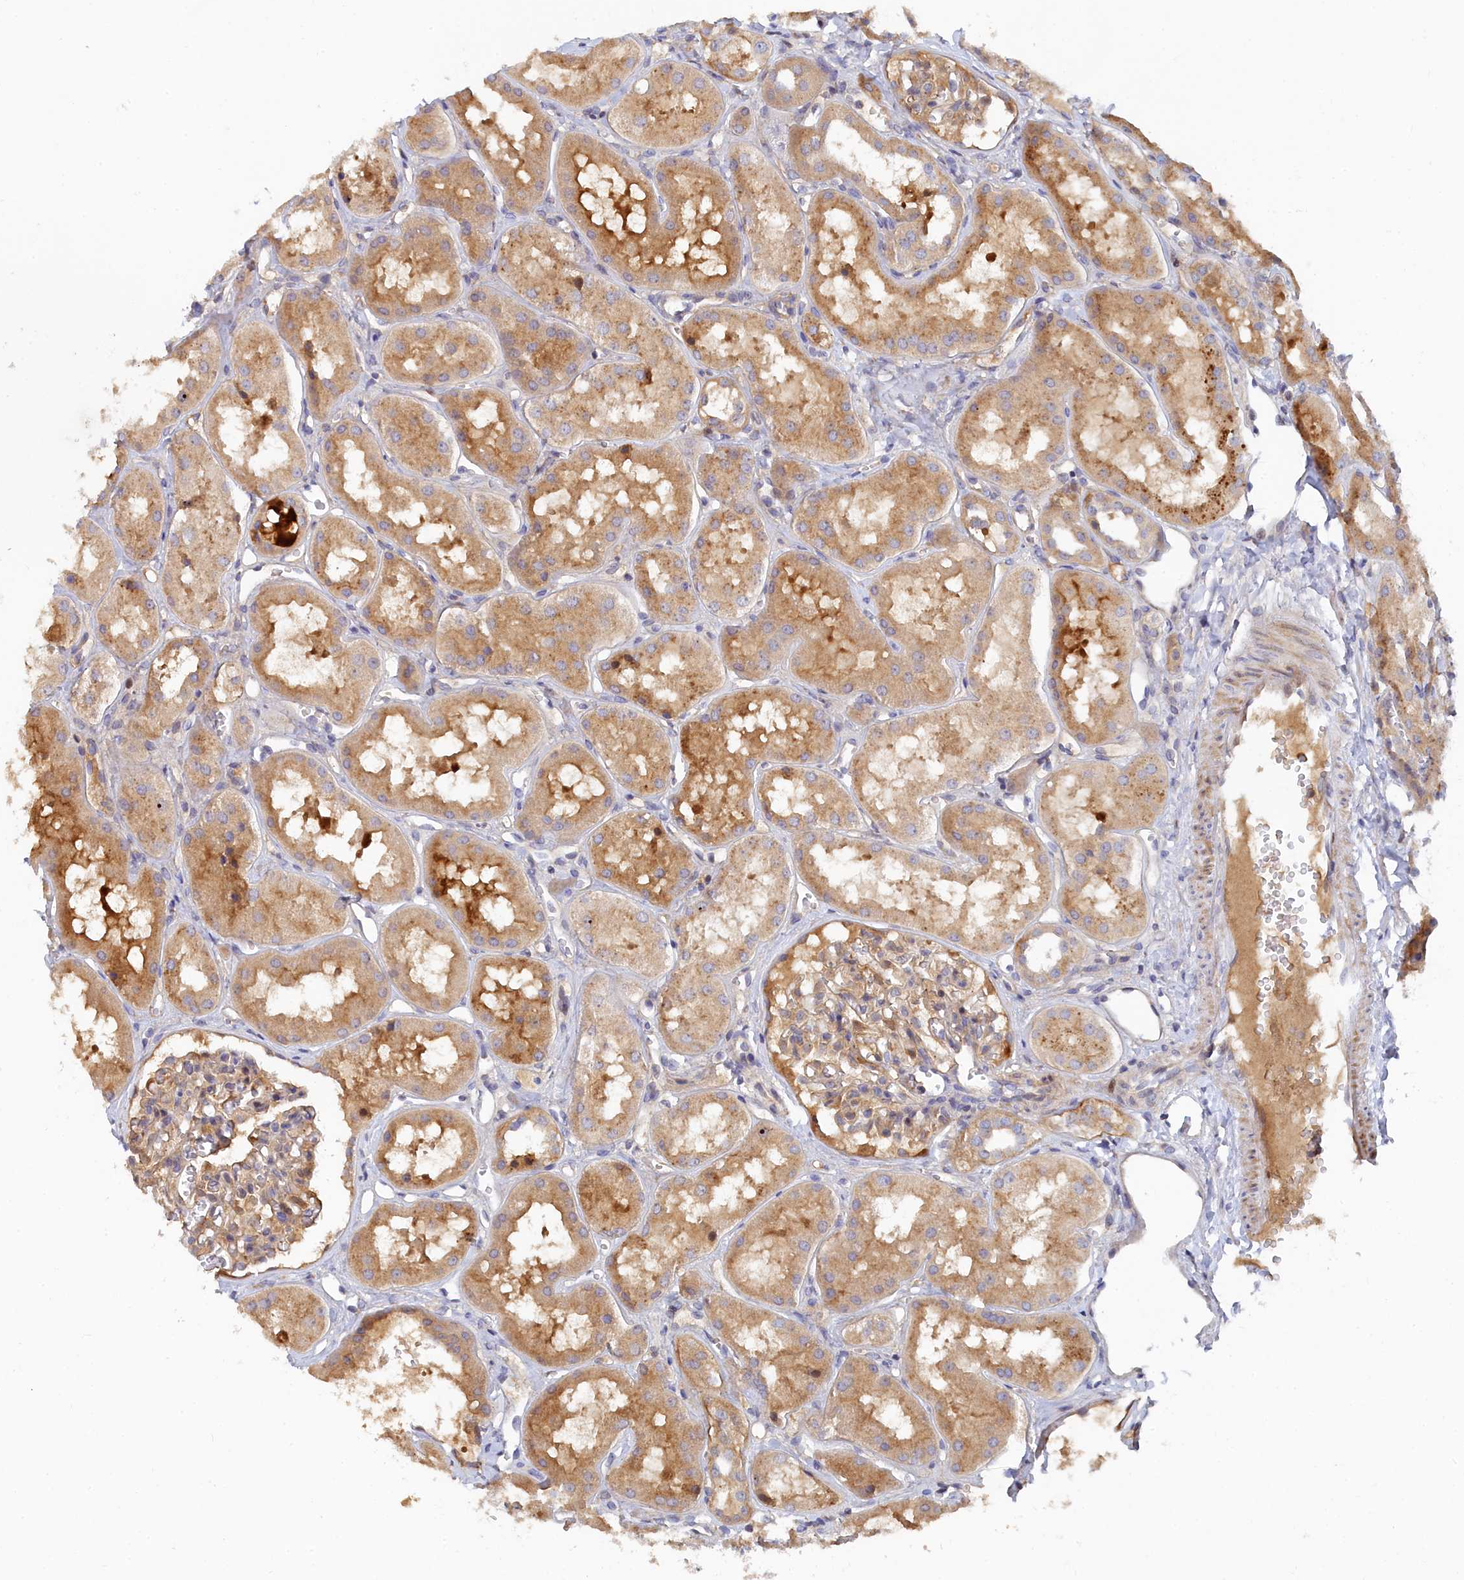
{"staining": {"intensity": "moderate", "quantity": "<25%", "location": "cytoplasmic/membranous"}, "tissue": "kidney", "cell_type": "Cells in glomeruli", "image_type": "normal", "snomed": [{"axis": "morphology", "description": "Normal tissue, NOS"}, {"axis": "topography", "description": "Kidney"}], "caption": "IHC of benign human kidney shows low levels of moderate cytoplasmic/membranous staining in approximately <25% of cells in glomeruli. Nuclei are stained in blue.", "gene": "SPATA5L1", "patient": {"sex": "male", "age": 16}}